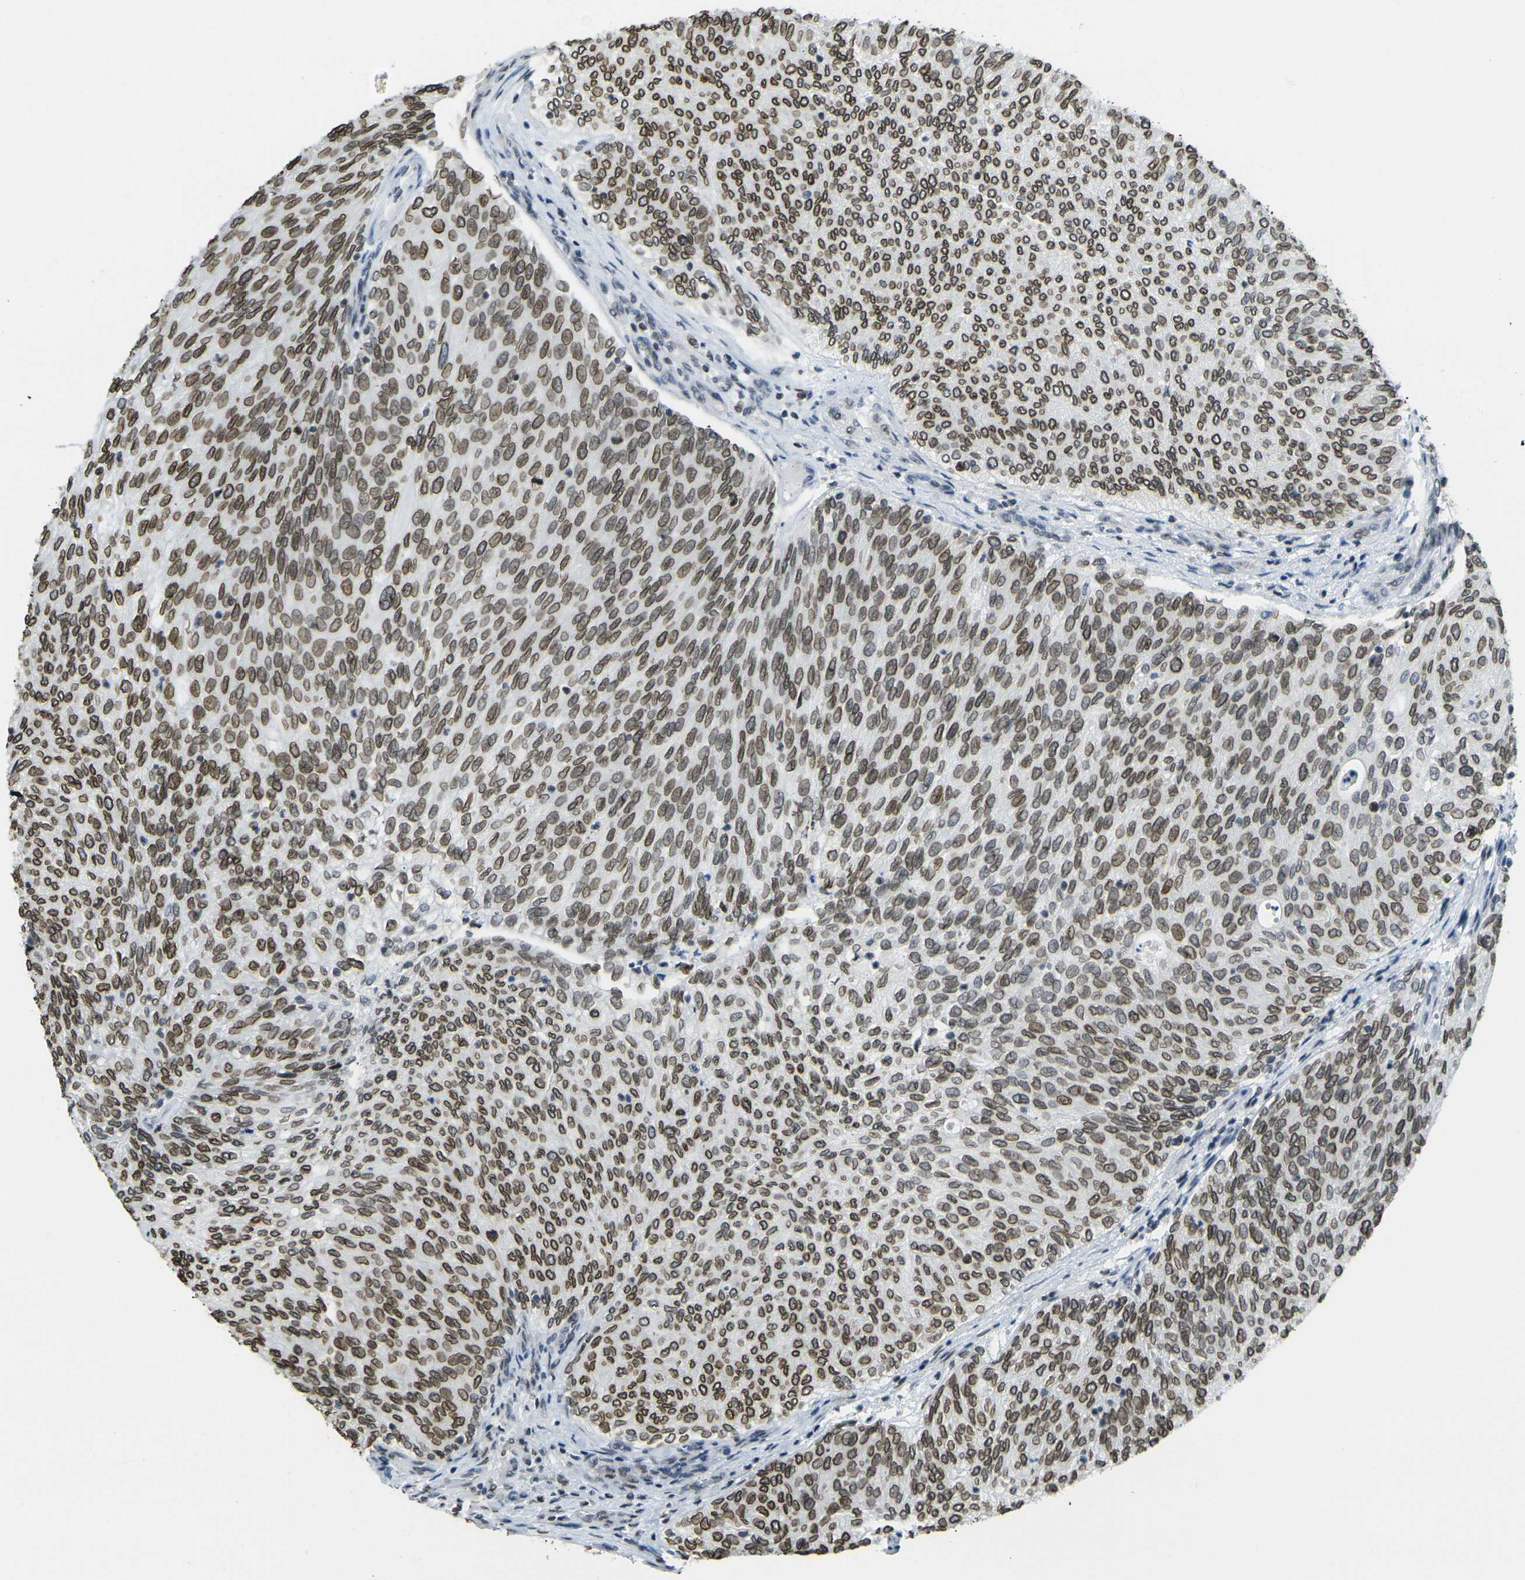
{"staining": {"intensity": "strong", "quantity": ">75%", "location": "cytoplasmic/membranous,nuclear"}, "tissue": "urothelial cancer", "cell_type": "Tumor cells", "image_type": "cancer", "snomed": [{"axis": "morphology", "description": "Urothelial carcinoma, Low grade"}, {"axis": "topography", "description": "Urinary bladder"}], "caption": "Approximately >75% of tumor cells in urothelial cancer exhibit strong cytoplasmic/membranous and nuclear protein positivity as visualized by brown immunohistochemical staining.", "gene": "BRDT", "patient": {"sex": "female", "age": 79}}